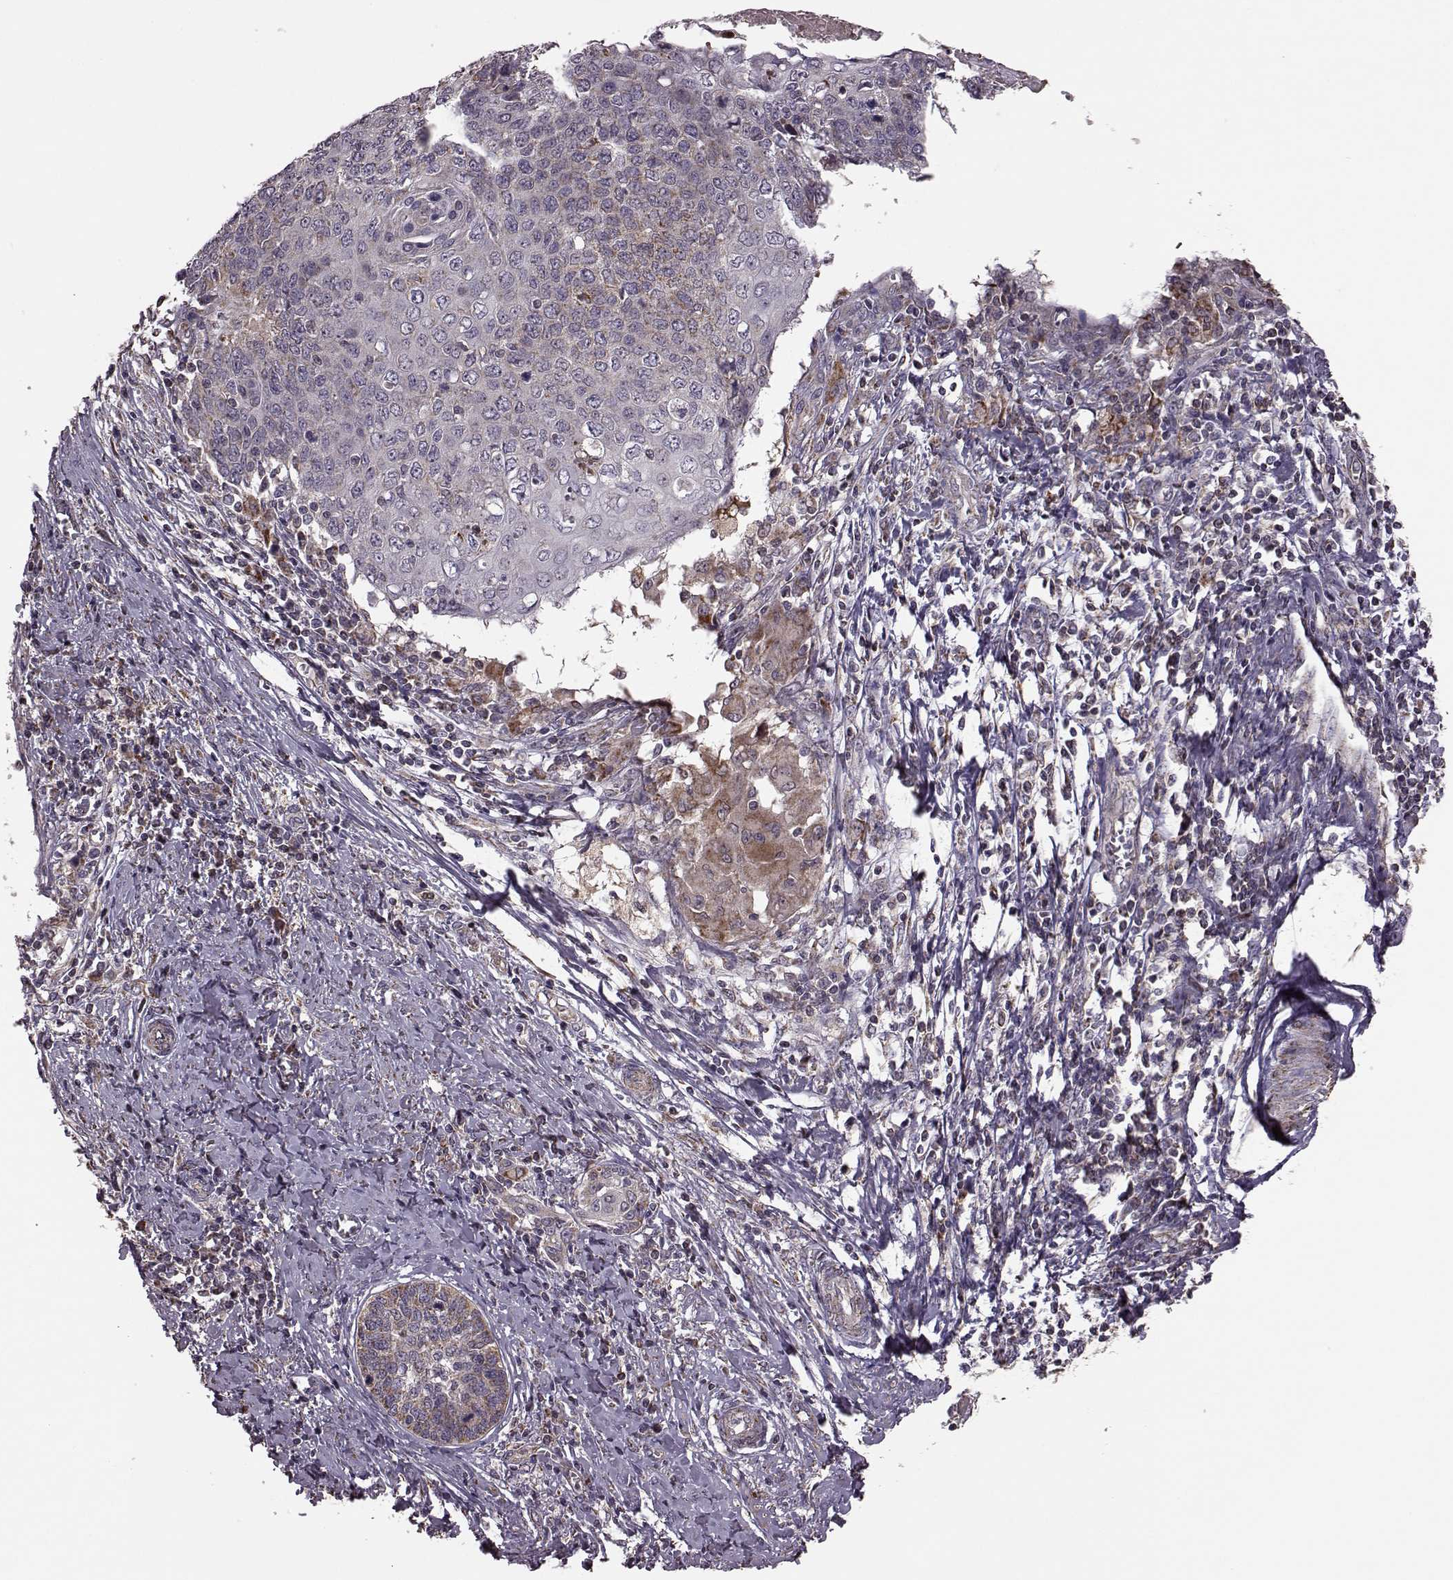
{"staining": {"intensity": "weak", "quantity": "25%-75%", "location": "cytoplasmic/membranous"}, "tissue": "cervical cancer", "cell_type": "Tumor cells", "image_type": "cancer", "snomed": [{"axis": "morphology", "description": "Squamous cell carcinoma, NOS"}, {"axis": "topography", "description": "Cervix"}], "caption": "The micrograph reveals immunohistochemical staining of cervical cancer (squamous cell carcinoma). There is weak cytoplasmic/membranous positivity is present in approximately 25%-75% of tumor cells. (IHC, brightfield microscopy, high magnification).", "gene": "PUDP", "patient": {"sex": "female", "age": 39}}